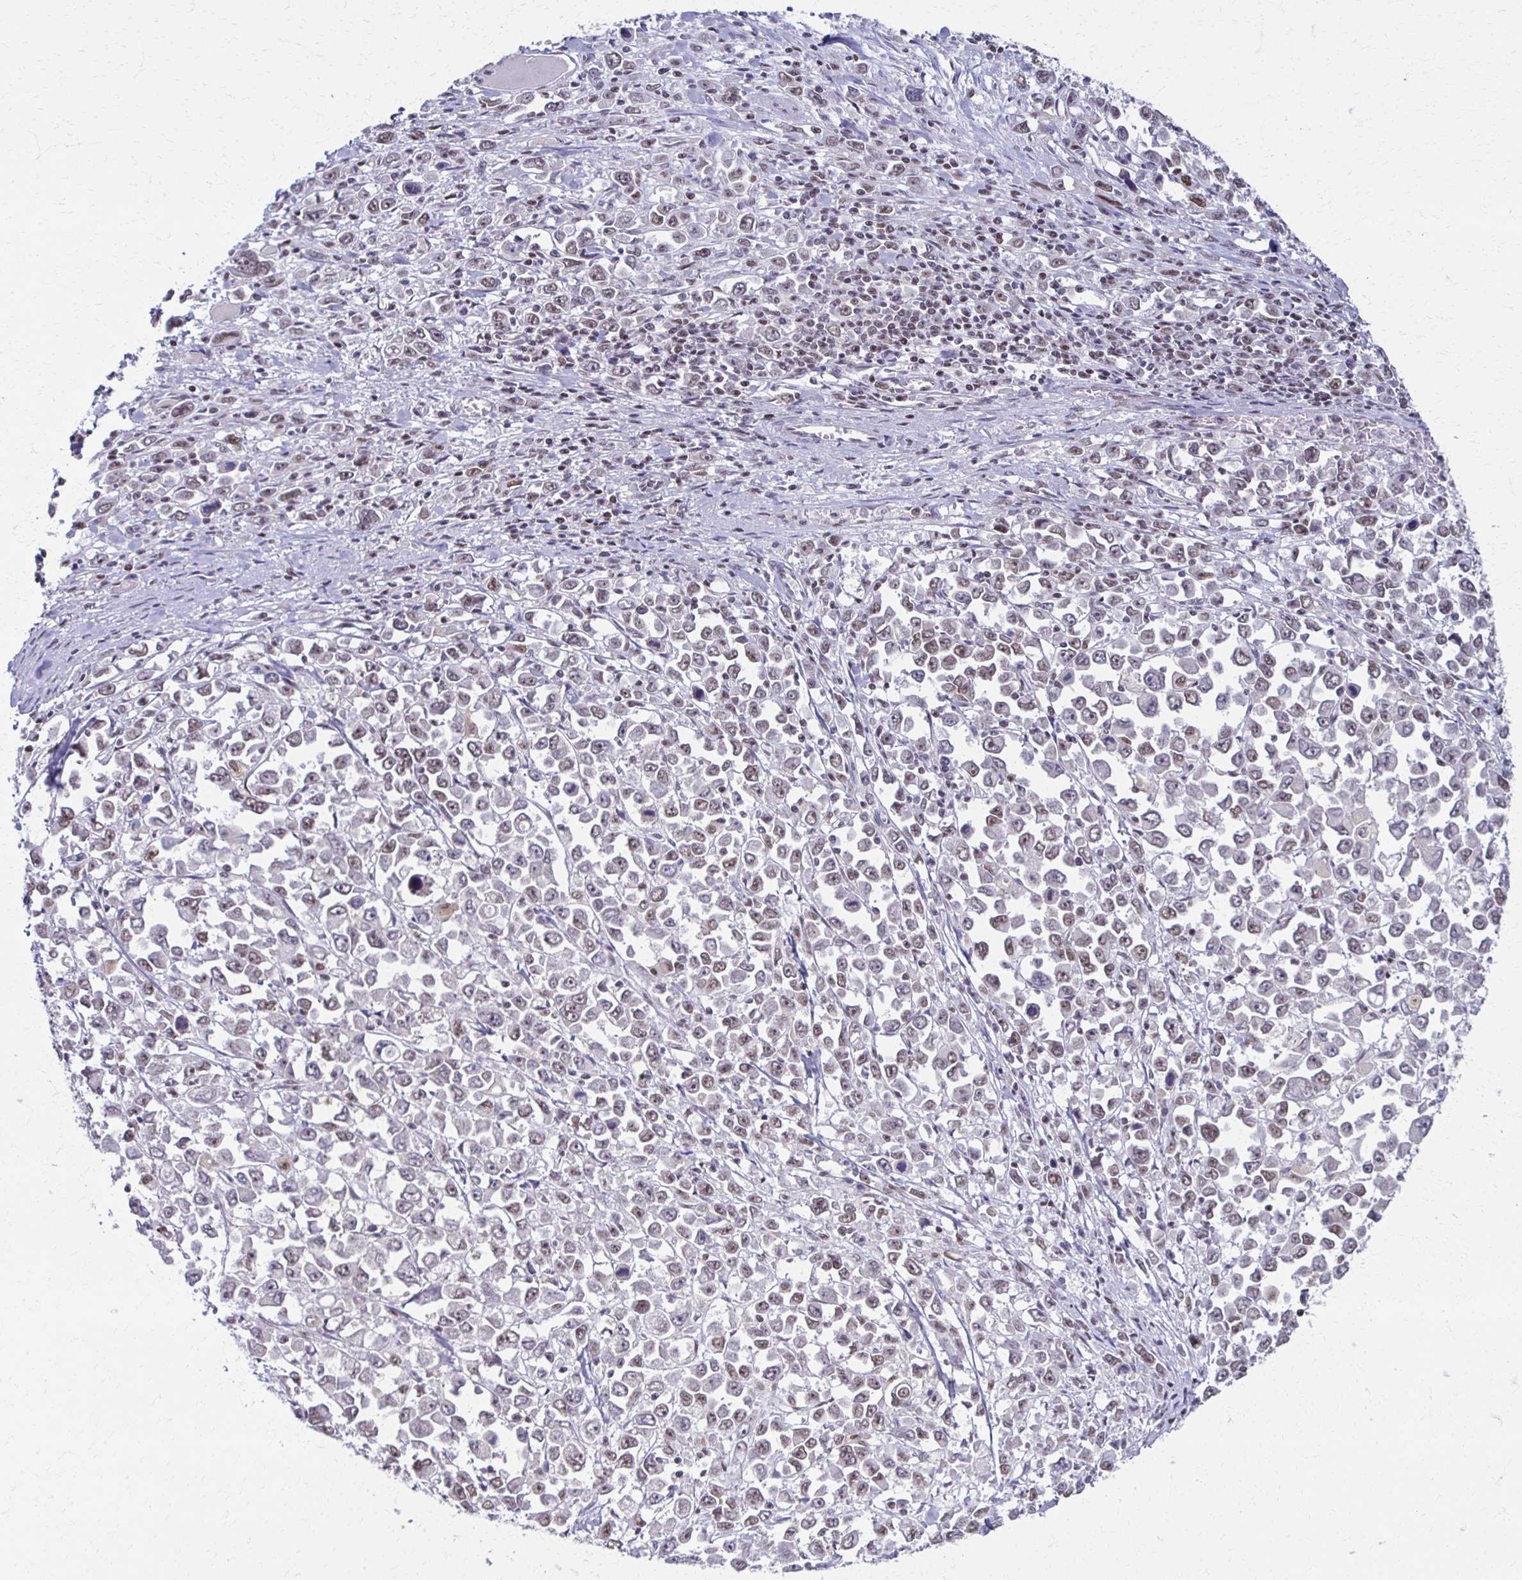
{"staining": {"intensity": "moderate", "quantity": "25%-75%", "location": "nuclear"}, "tissue": "stomach cancer", "cell_type": "Tumor cells", "image_type": "cancer", "snomed": [{"axis": "morphology", "description": "Adenocarcinoma, NOS"}, {"axis": "topography", "description": "Stomach, upper"}], "caption": "Protein expression analysis of human stomach cancer (adenocarcinoma) reveals moderate nuclear expression in approximately 25%-75% of tumor cells.", "gene": "IRF7", "patient": {"sex": "male", "age": 70}}